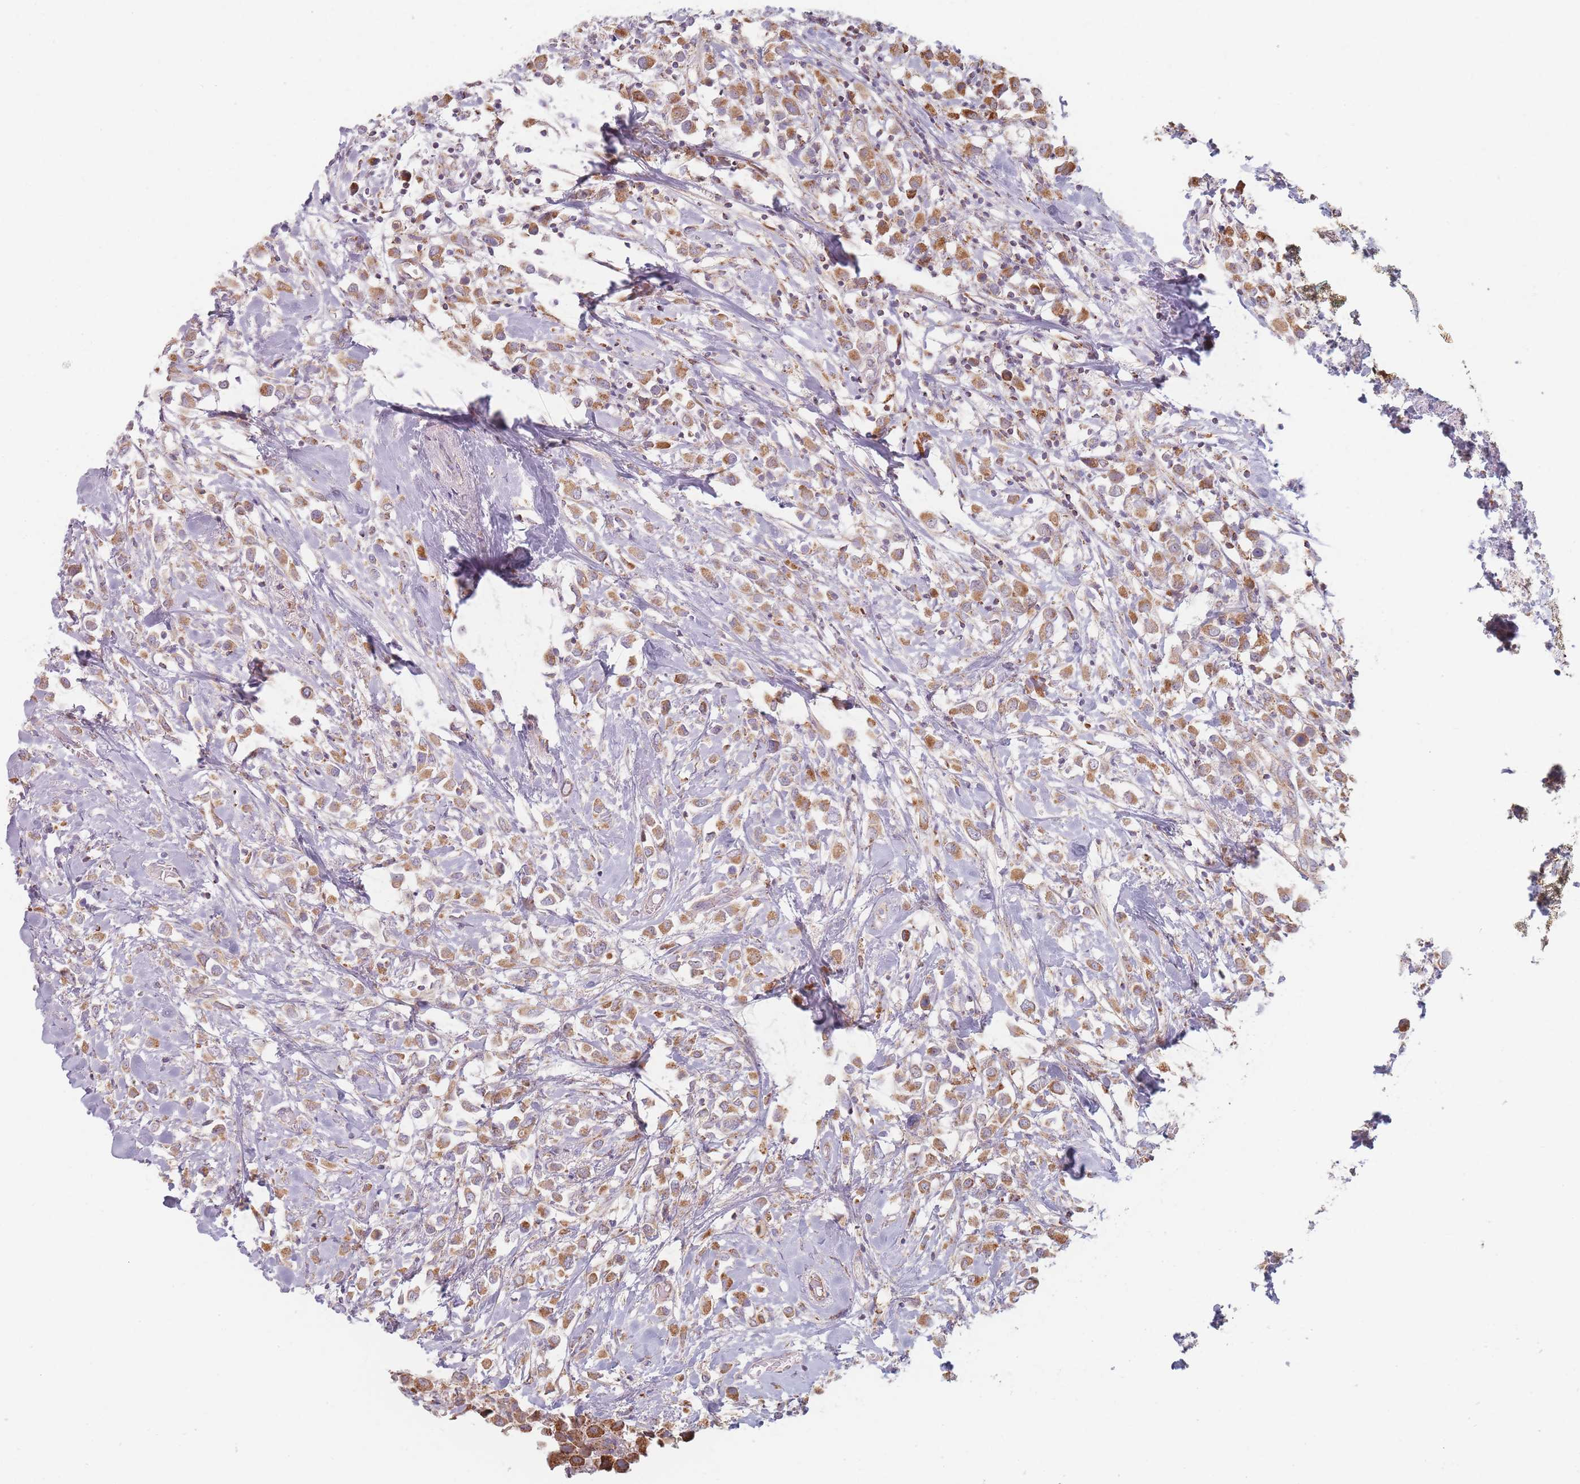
{"staining": {"intensity": "moderate", "quantity": ">75%", "location": "cytoplasmic/membranous"}, "tissue": "breast cancer", "cell_type": "Tumor cells", "image_type": "cancer", "snomed": [{"axis": "morphology", "description": "Duct carcinoma"}, {"axis": "topography", "description": "Breast"}], "caption": "There is medium levels of moderate cytoplasmic/membranous positivity in tumor cells of breast cancer (invasive ductal carcinoma), as demonstrated by immunohistochemical staining (brown color).", "gene": "ESRP2", "patient": {"sex": "female", "age": 61}}